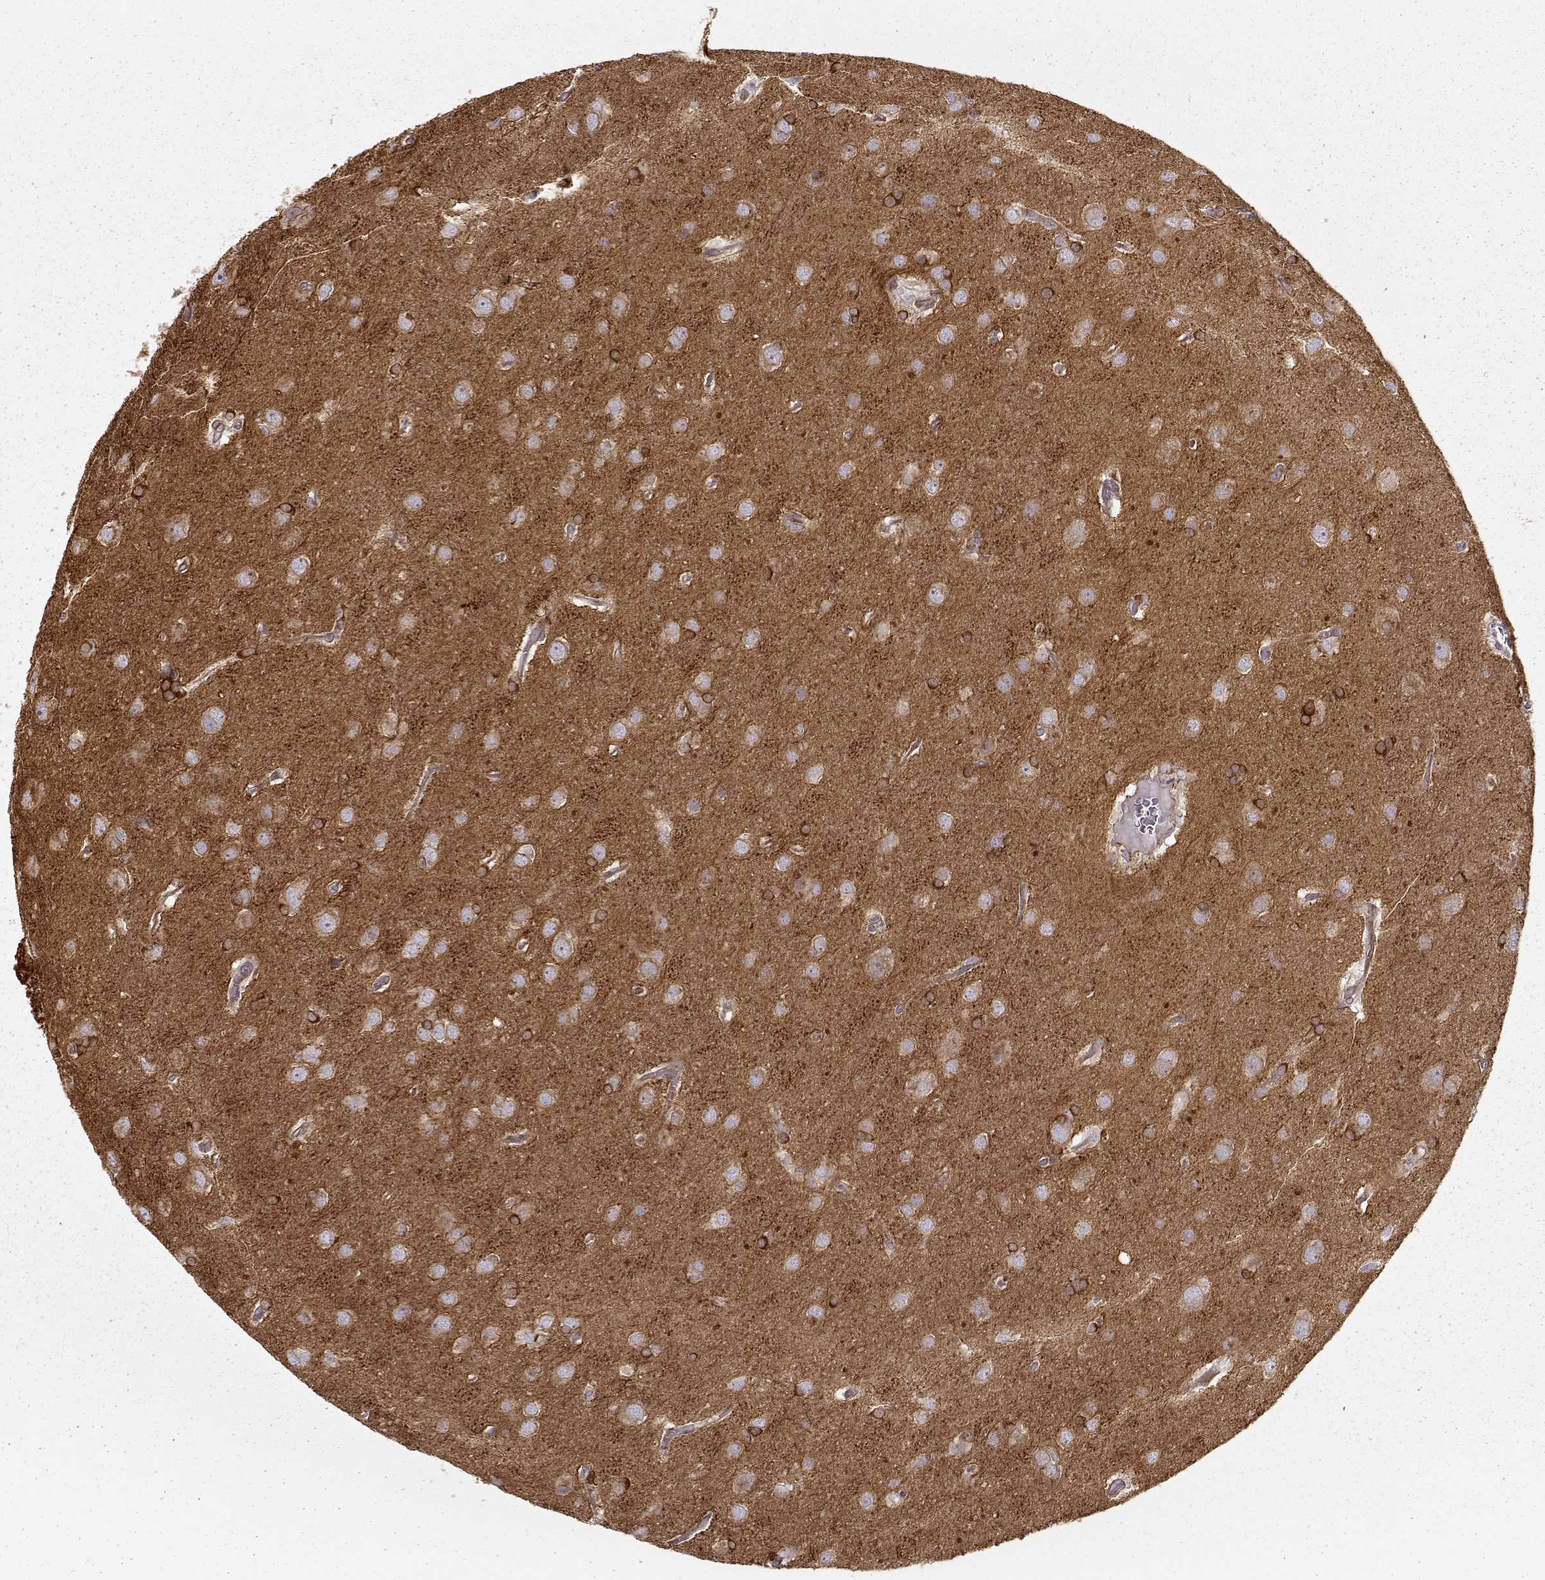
{"staining": {"intensity": "strong", "quantity": ">75%", "location": "cytoplasmic/membranous"}, "tissue": "glioma", "cell_type": "Tumor cells", "image_type": "cancer", "snomed": [{"axis": "morphology", "description": "Glioma, malignant, Low grade"}, {"axis": "topography", "description": "Brain"}], "caption": "IHC micrograph of human glioma stained for a protein (brown), which demonstrates high levels of strong cytoplasmic/membranous expression in approximately >75% of tumor cells.", "gene": "MTR", "patient": {"sex": "male", "age": 58}}